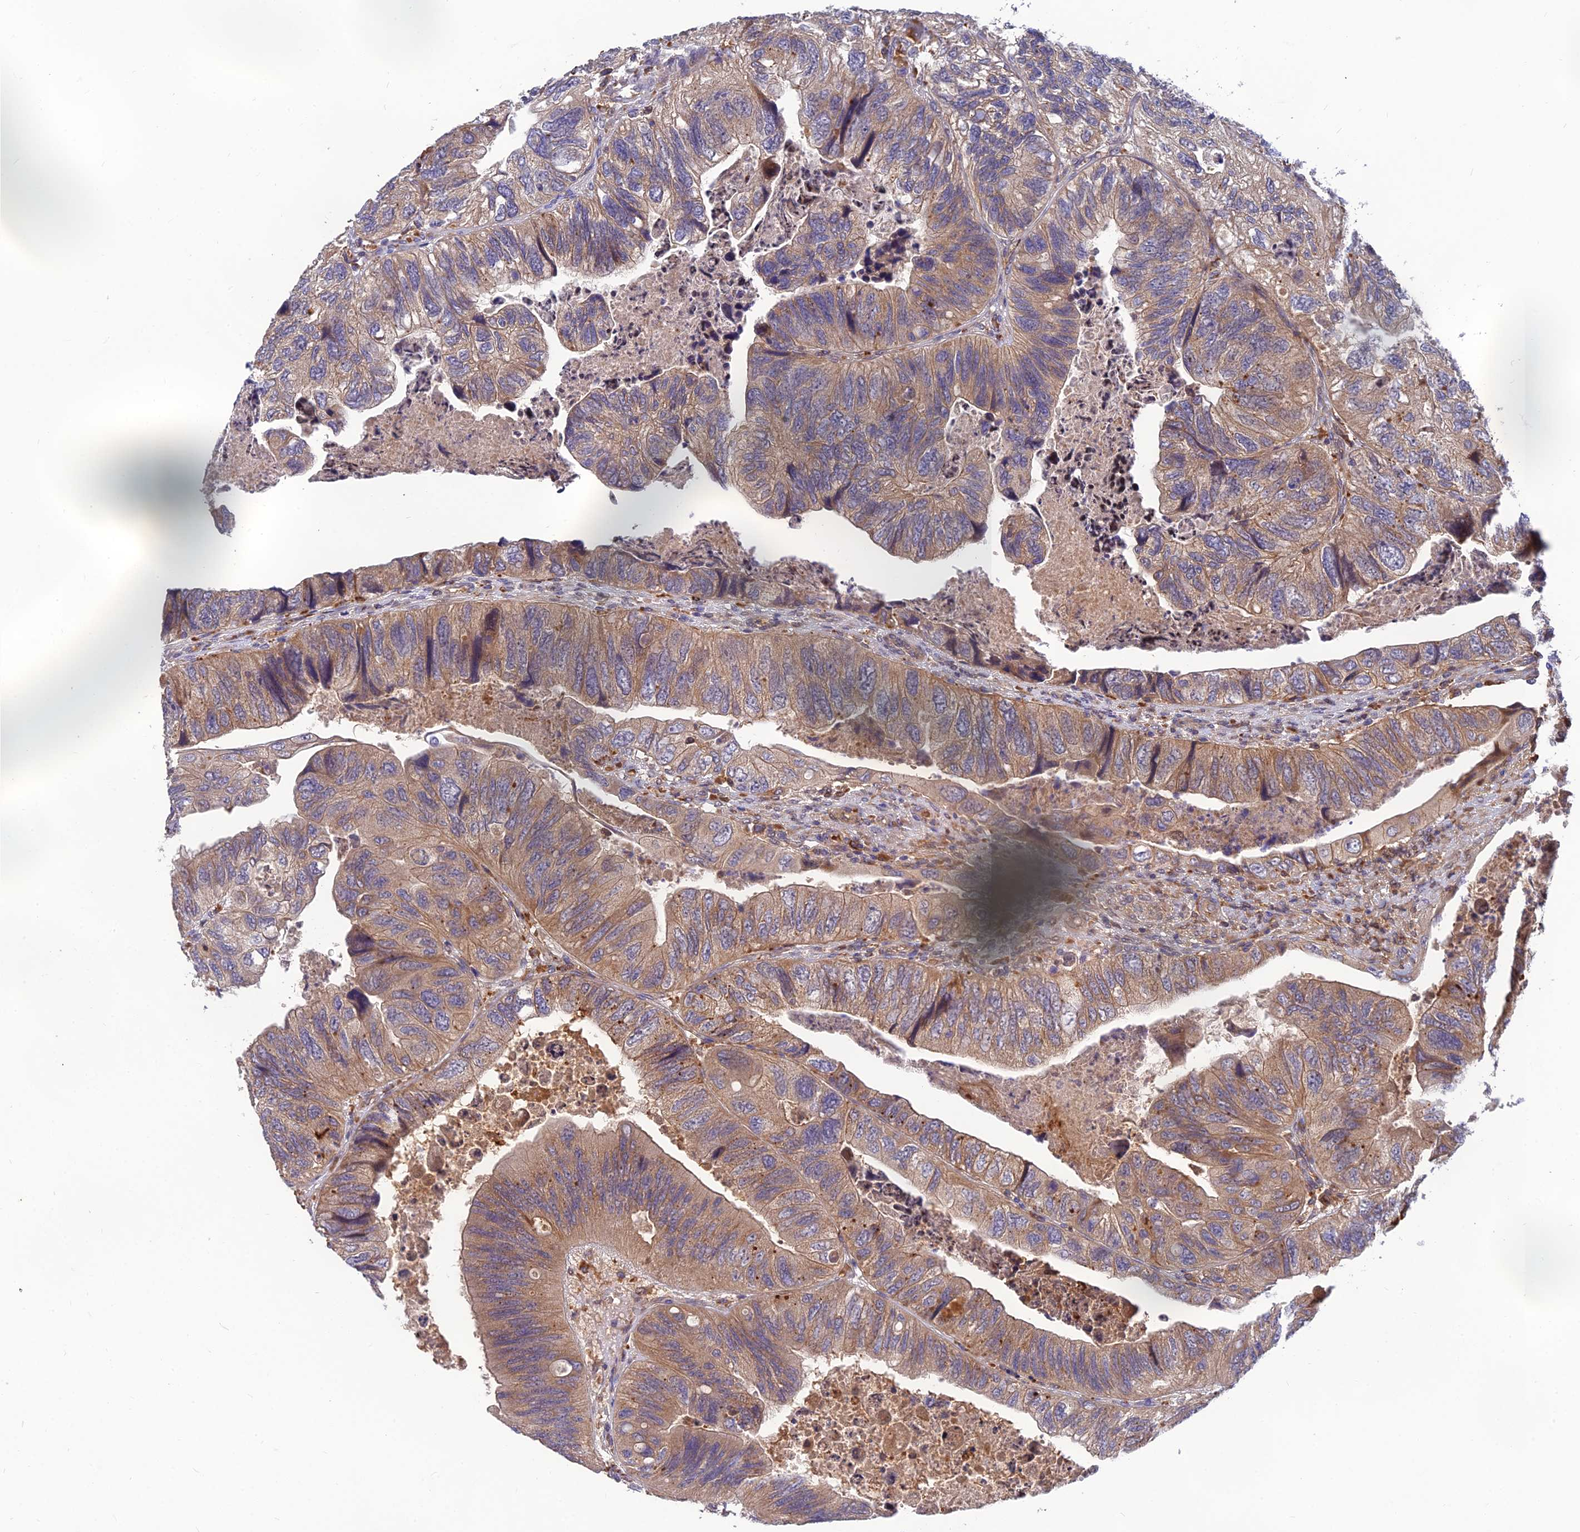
{"staining": {"intensity": "weak", "quantity": "25%-75%", "location": "cytoplasmic/membranous"}, "tissue": "colorectal cancer", "cell_type": "Tumor cells", "image_type": "cancer", "snomed": [{"axis": "morphology", "description": "Adenocarcinoma, NOS"}, {"axis": "topography", "description": "Rectum"}], "caption": "Immunohistochemistry (IHC) of colorectal cancer (adenocarcinoma) shows low levels of weak cytoplasmic/membranous positivity in approximately 25%-75% of tumor cells.", "gene": "FAM151B", "patient": {"sex": "male", "age": 63}}